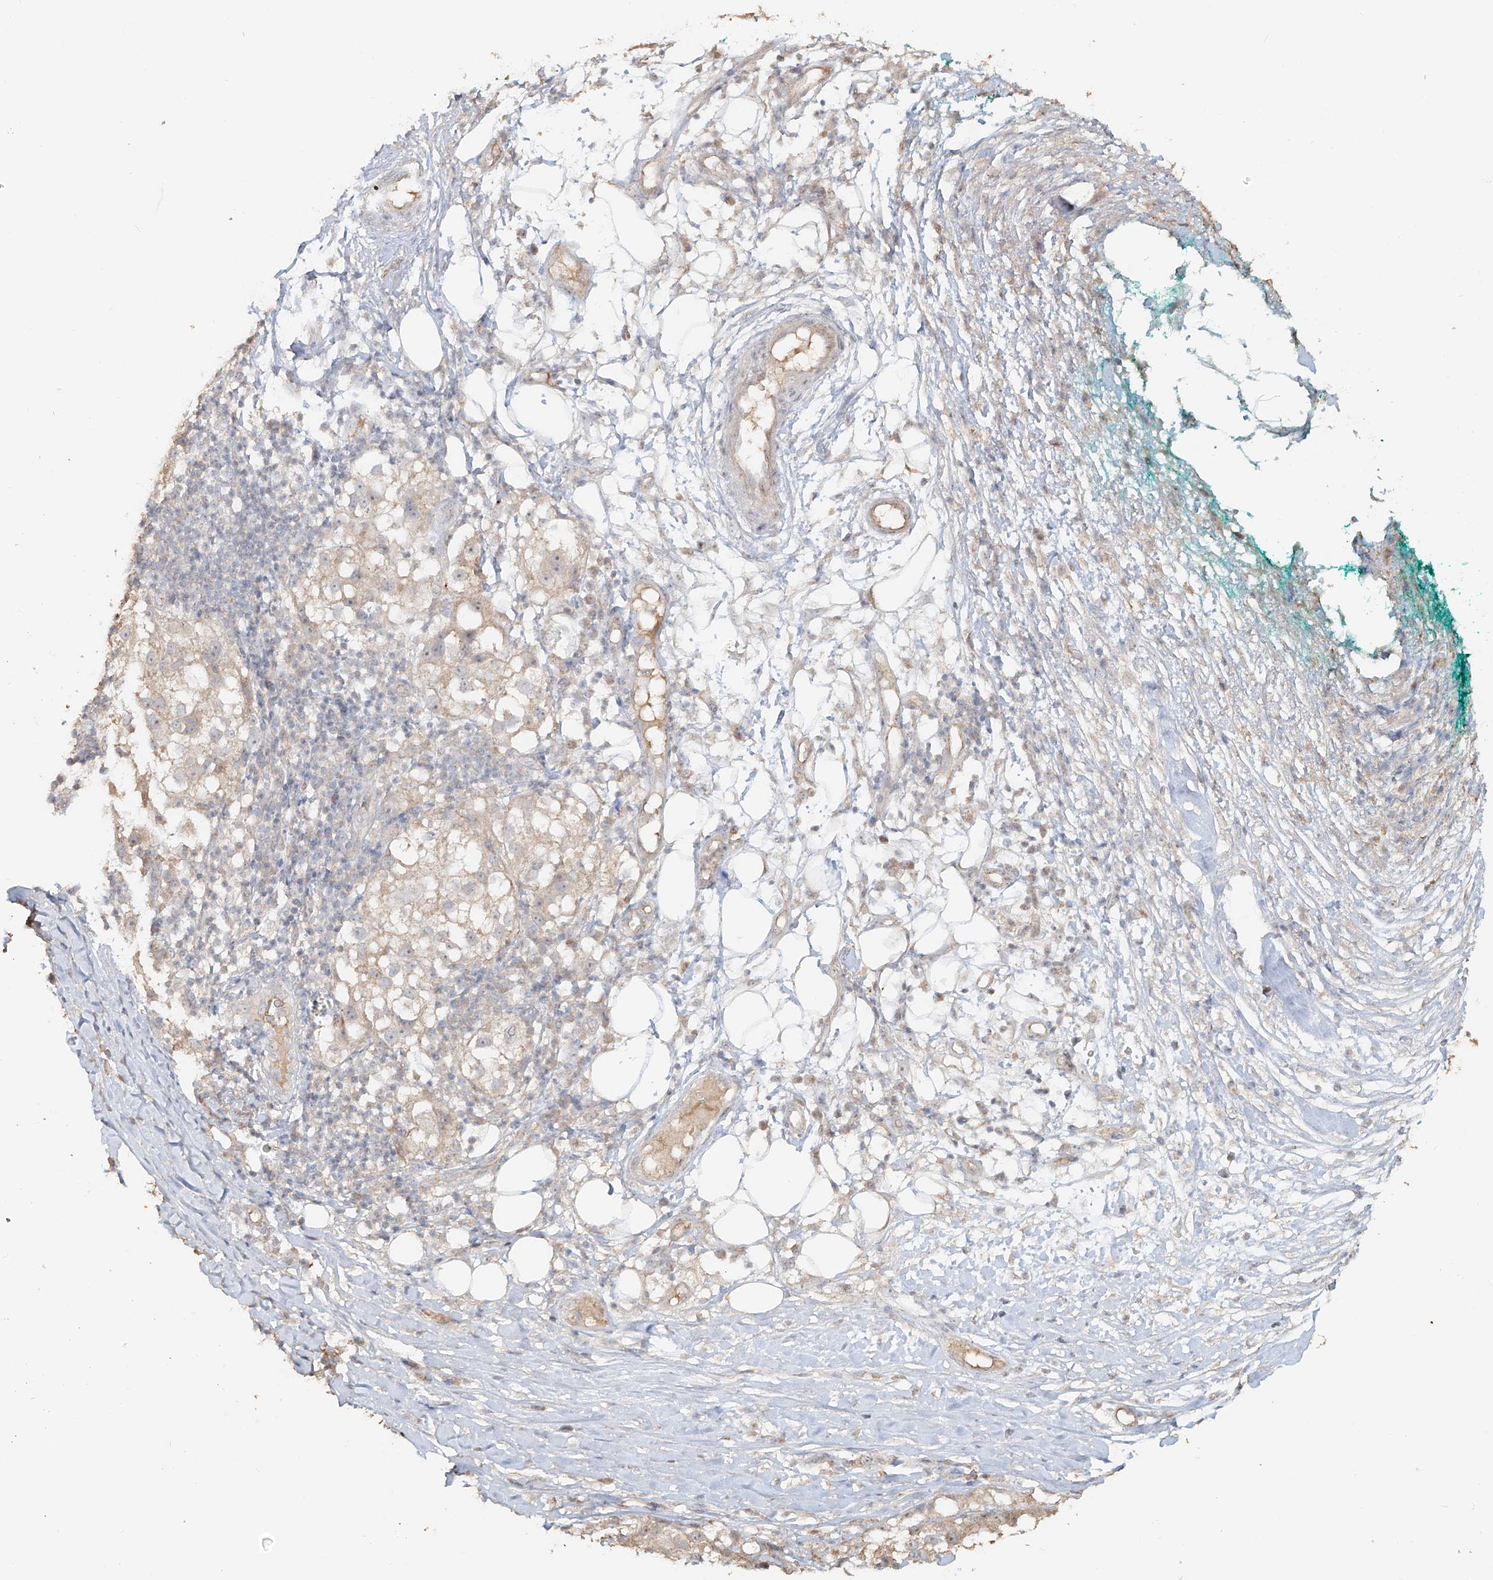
{"staining": {"intensity": "negative", "quantity": "none", "location": "none"}, "tissue": "melanoma", "cell_type": "Tumor cells", "image_type": "cancer", "snomed": [{"axis": "morphology", "description": "Necrosis, NOS"}, {"axis": "morphology", "description": "Malignant melanoma, NOS"}, {"axis": "topography", "description": "Skin"}], "caption": "Tumor cells show no significant expression in melanoma.", "gene": "NPHS1", "patient": {"sex": "female", "age": 87}}